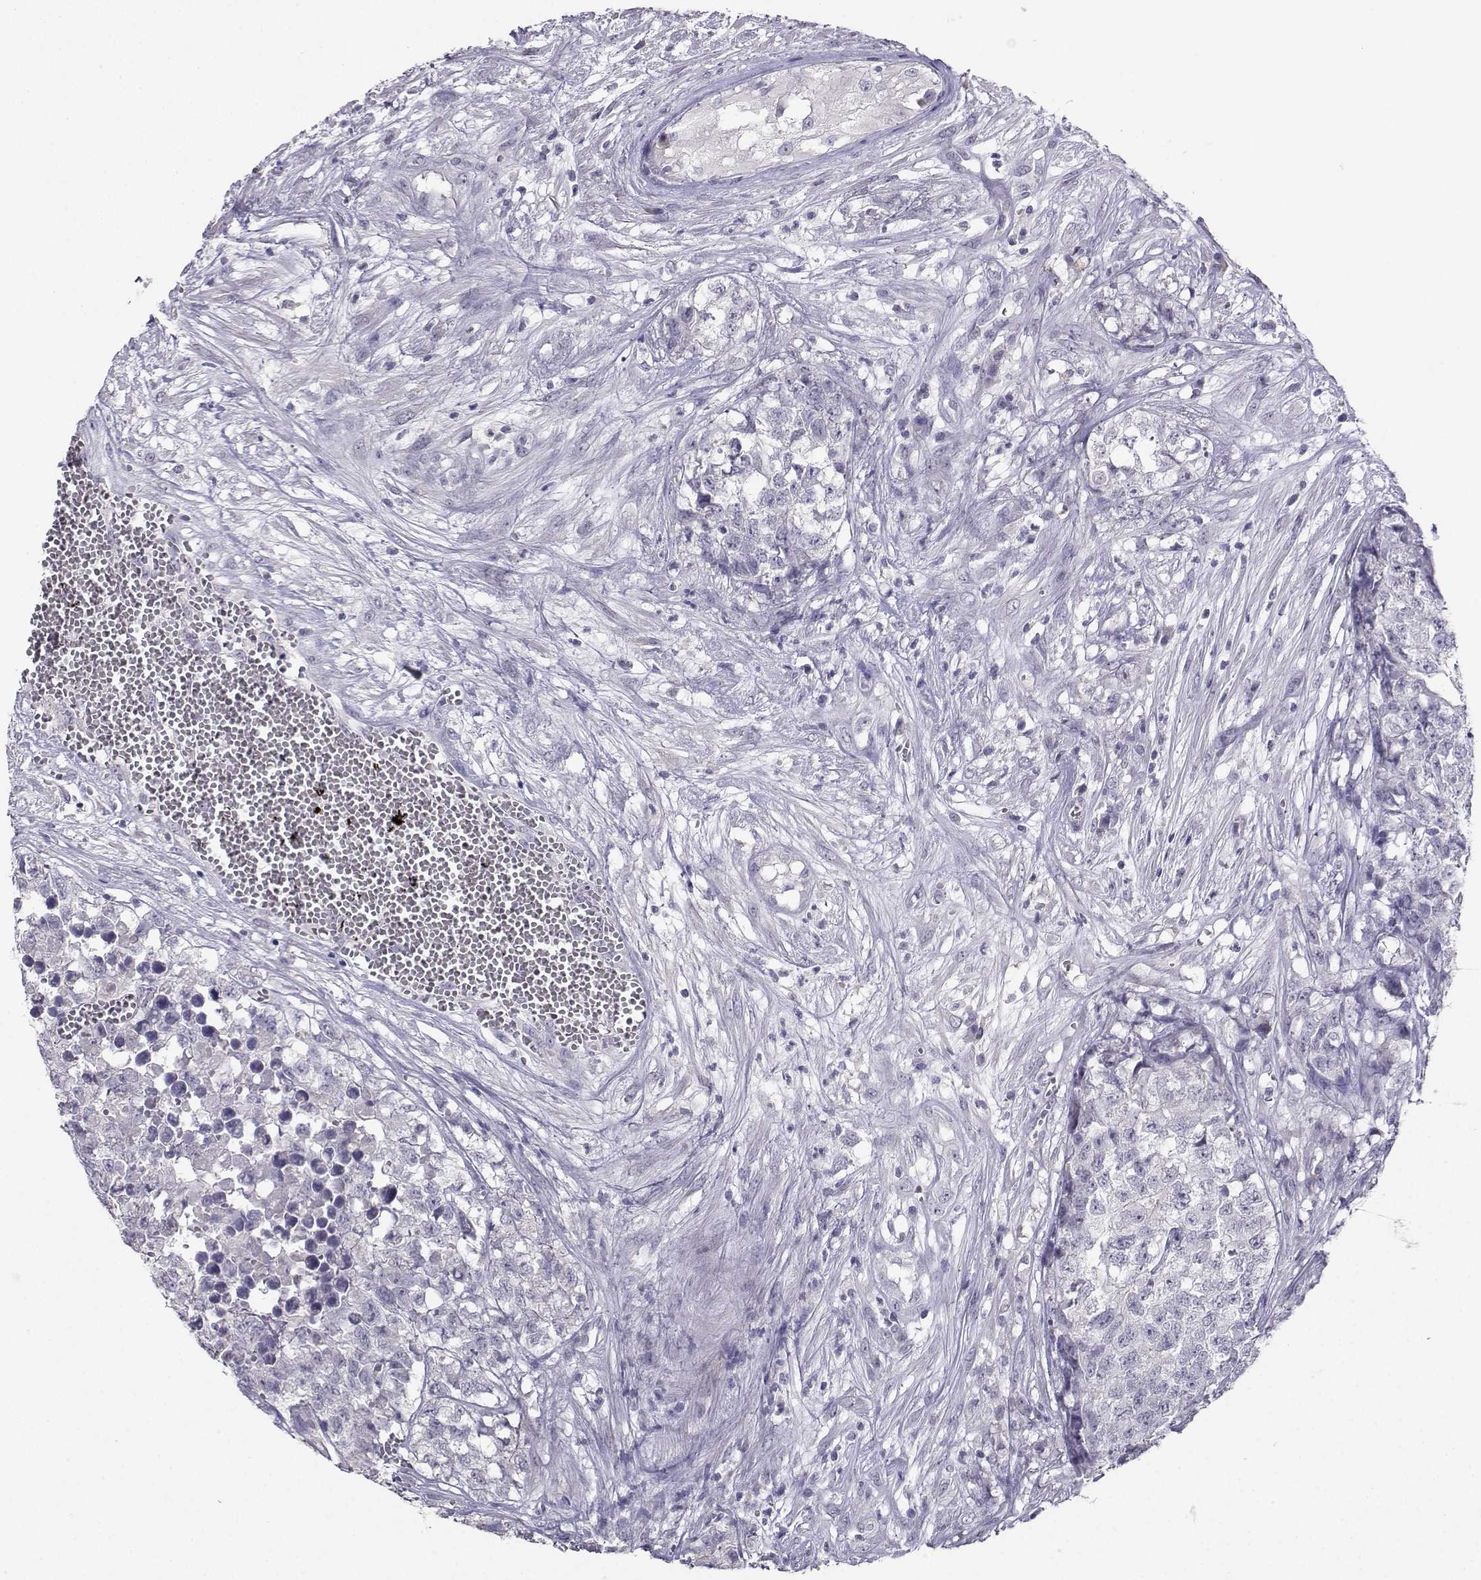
{"staining": {"intensity": "negative", "quantity": "none", "location": "none"}, "tissue": "testis cancer", "cell_type": "Tumor cells", "image_type": "cancer", "snomed": [{"axis": "morphology", "description": "Seminoma, NOS"}, {"axis": "morphology", "description": "Carcinoma, Embryonal, NOS"}, {"axis": "topography", "description": "Testis"}], "caption": "Tumor cells show no significant protein positivity in testis seminoma.", "gene": "CARTPT", "patient": {"sex": "male", "age": 22}}